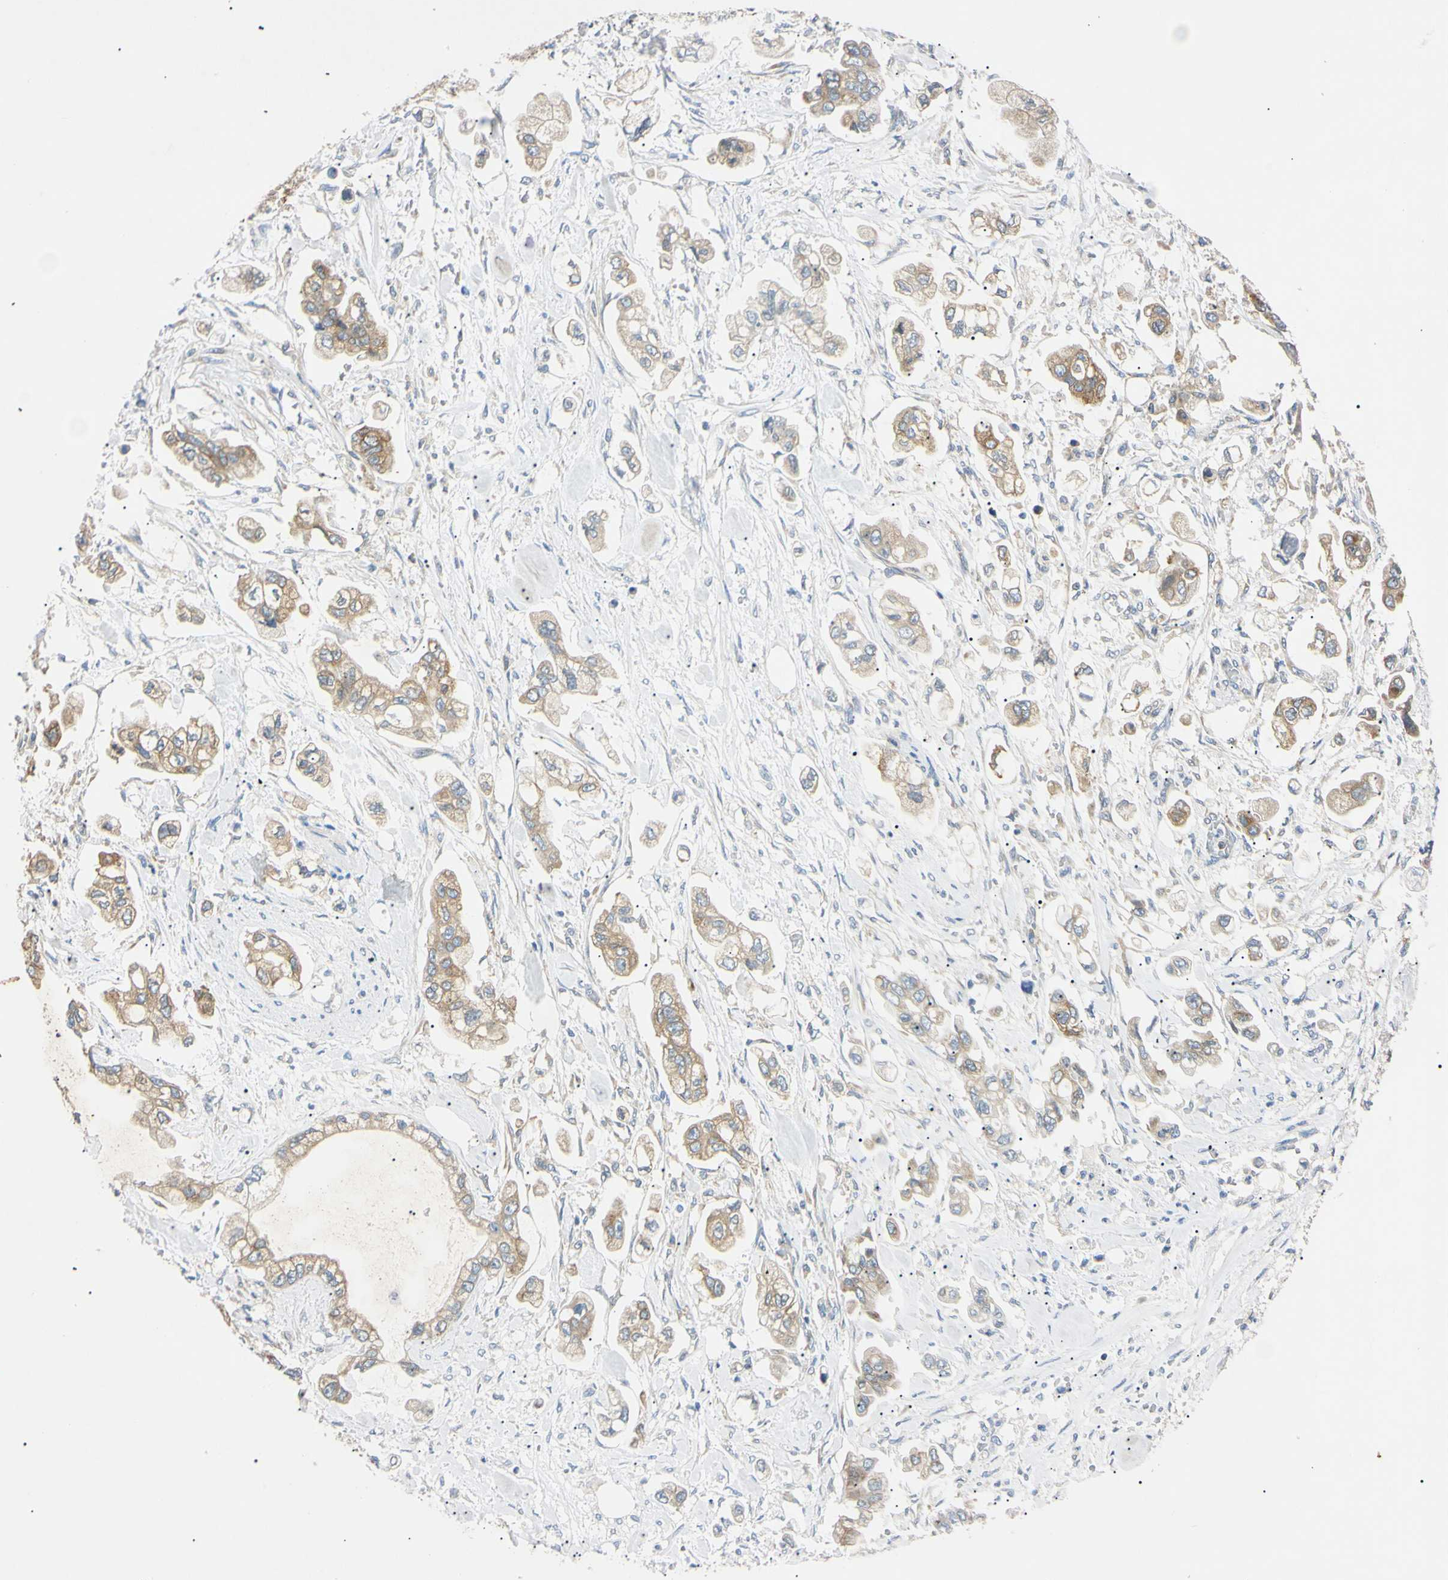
{"staining": {"intensity": "weak", "quantity": ">75%", "location": "cytoplasmic/membranous"}, "tissue": "stomach cancer", "cell_type": "Tumor cells", "image_type": "cancer", "snomed": [{"axis": "morphology", "description": "Adenocarcinoma, NOS"}, {"axis": "topography", "description": "Stomach"}], "caption": "IHC histopathology image of human stomach cancer stained for a protein (brown), which displays low levels of weak cytoplasmic/membranous staining in approximately >75% of tumor cells.", "gene": "DNAJB12", "patient": {"sex": "male", "age": 62}}